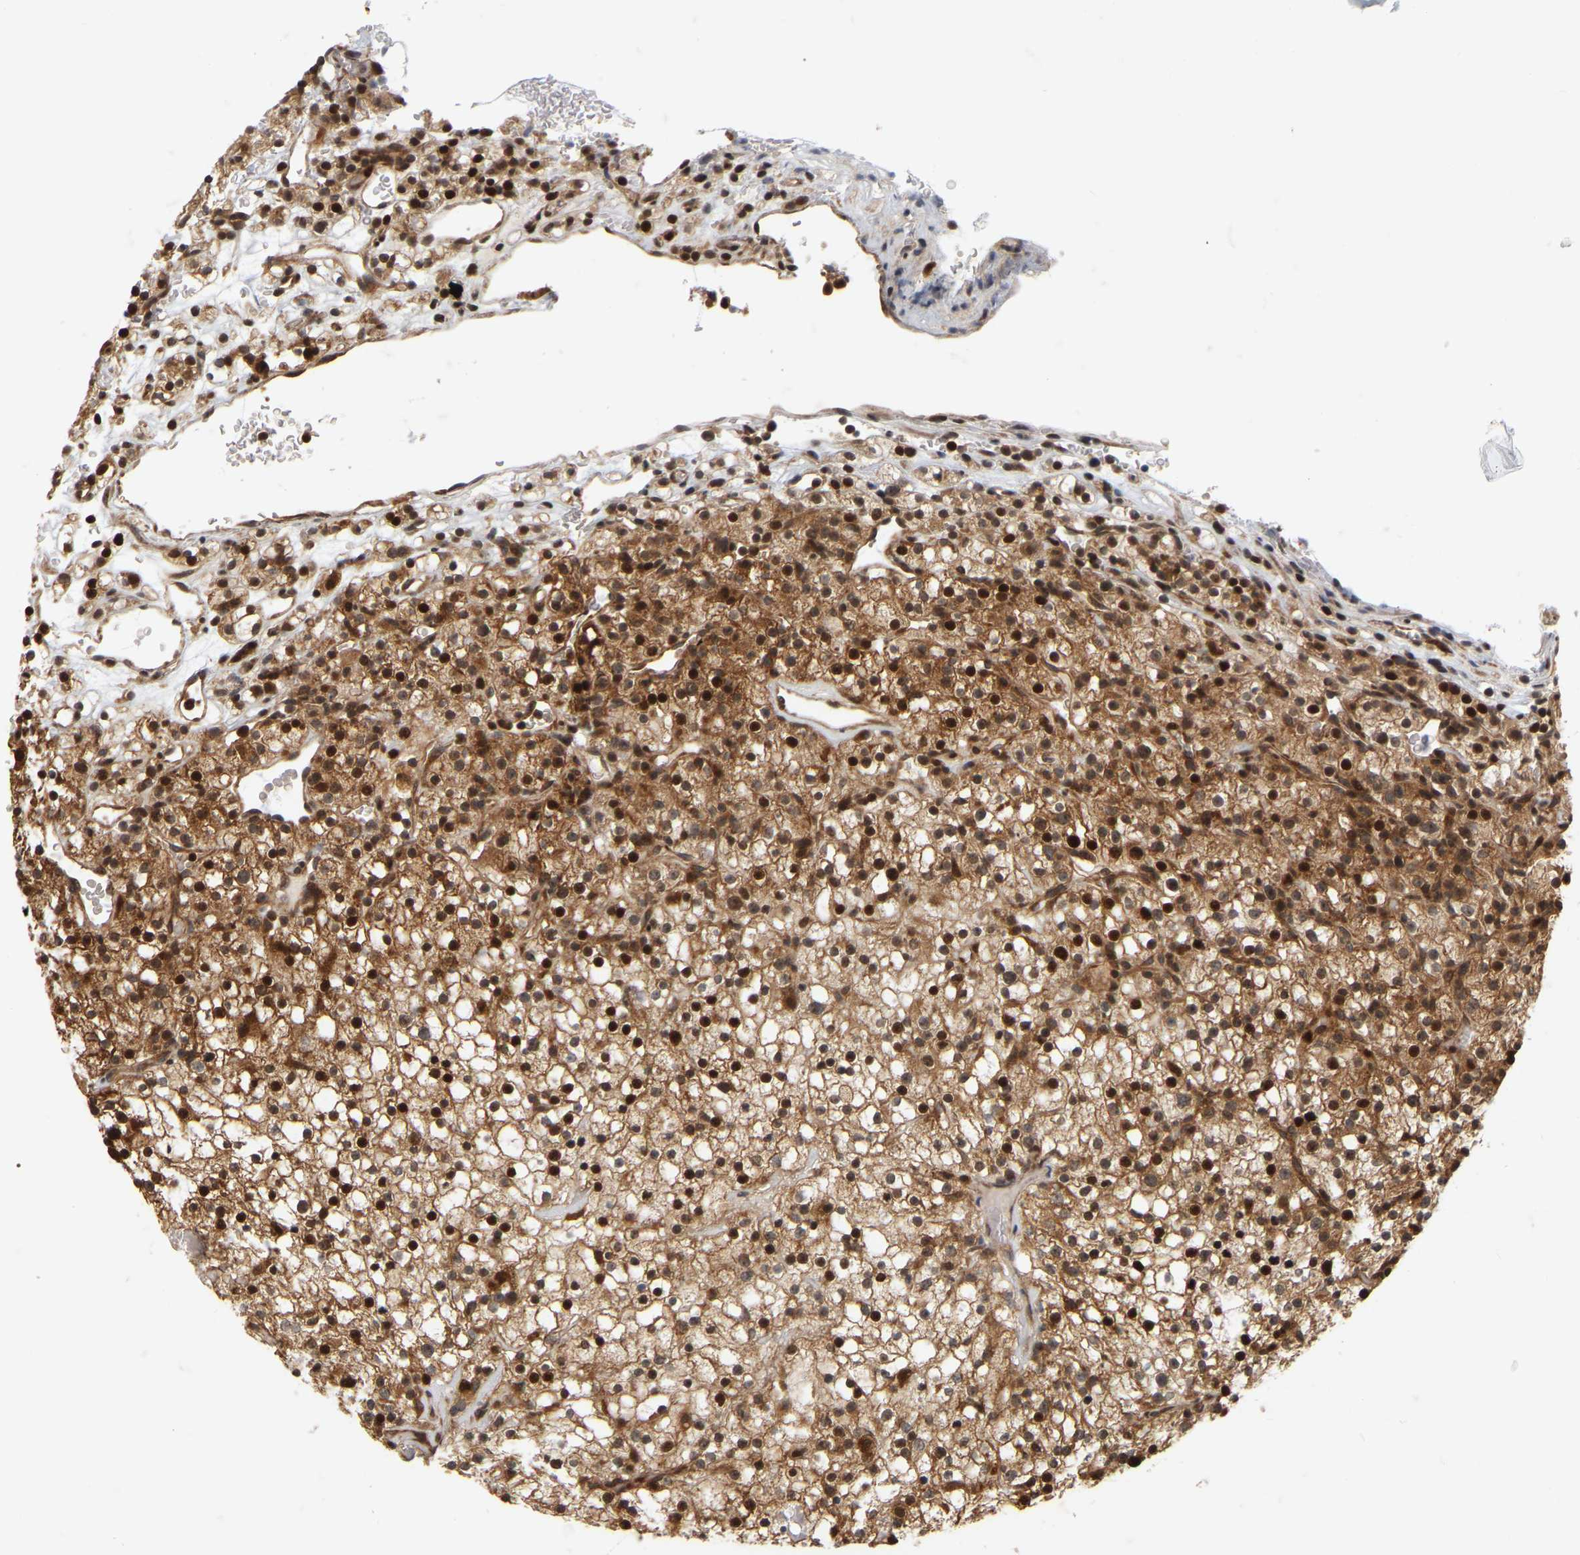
{"staining": {"intensity": "strong", "quantity": ">75%", "location": "cytoplasmic/membranous,nuclear"}, "tissue": "renal cancer", "cell_type": "Tumor cells", "image_type": "cancer", "snomed": [{"axis": "morphology", "description": "Normal tissue, NOS"}, {"axis": "morphology", "description": "Adenocarcinoma, NOS"}, {"axis": "topography", "description": "Kidney"}], "caption": "DAB (3,3'-diaminobenzidine) immunohistochemical staining of renal adenocarcinoma reveals strong cytoplasmic/membranous and nuclear protein expression in about >75% of tumor cells. The staining was performed using DAB (3,3'-diaminobenzidine), with brown indicating positive protein expression. Nuclei are stained blue with hematoxylin.", "gene": "NFE2L2", "patient": {"sex": "female", "age": 72}}